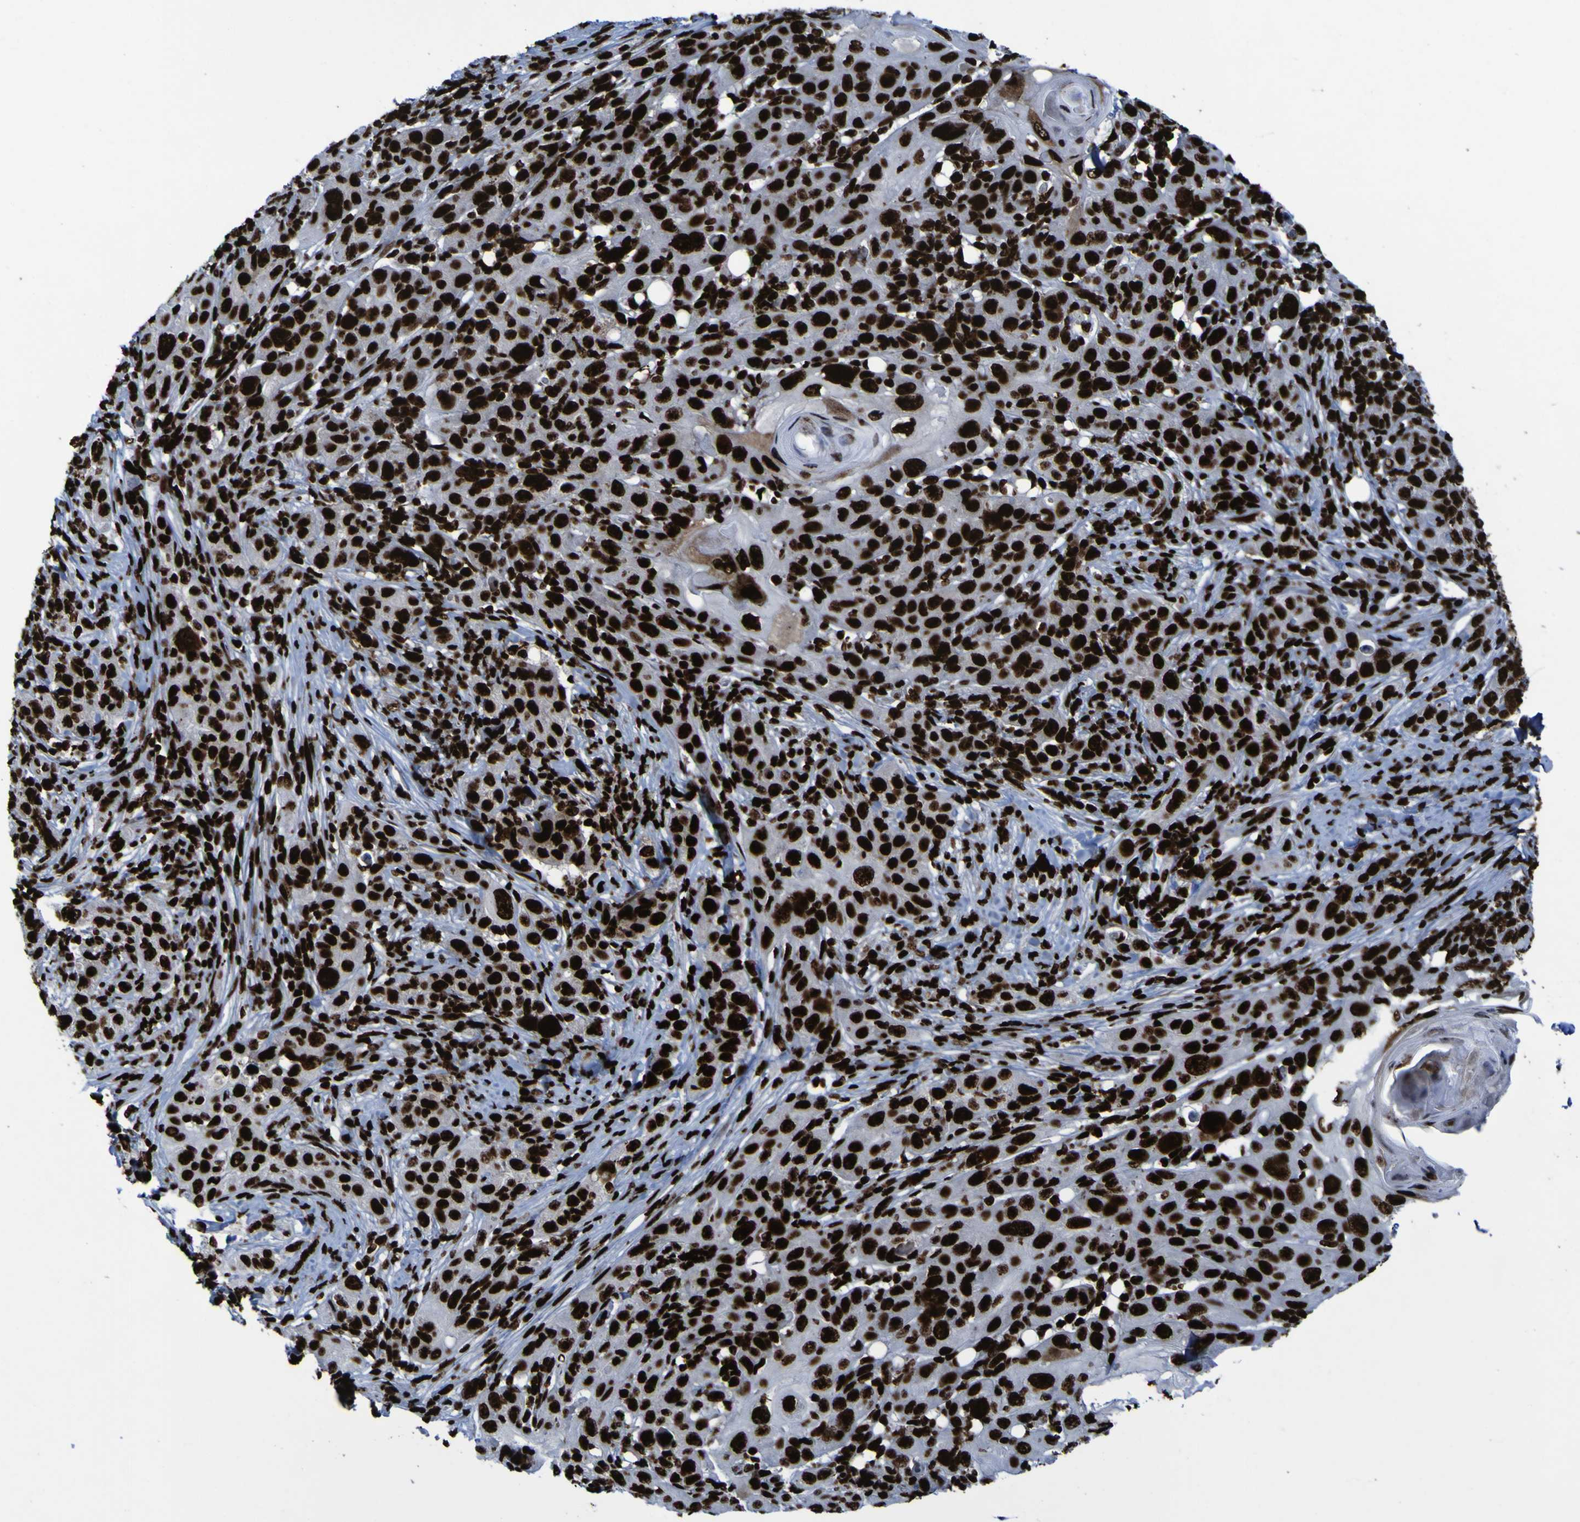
{"staining": {"intensity": "strong", "quantity": ">75%", "location": "nuclear"}, "tissue": "skin cancer", "cell_type": "Tumor cells", "image_type": "cancer", "snomed": [{"axis": "morphology", "description": "Squamous cell carcinoma, NOS"}, {"axis": "topography", "description": "Skin"}], "caption": "Skin squamous cell carcinoma tissue demonstrates strong nuclear expression in about >75% of tumor cells, visualized by immunohistochemistry.", "gene": "NPM1", "patient": {"sex": "female", "age": 88}}